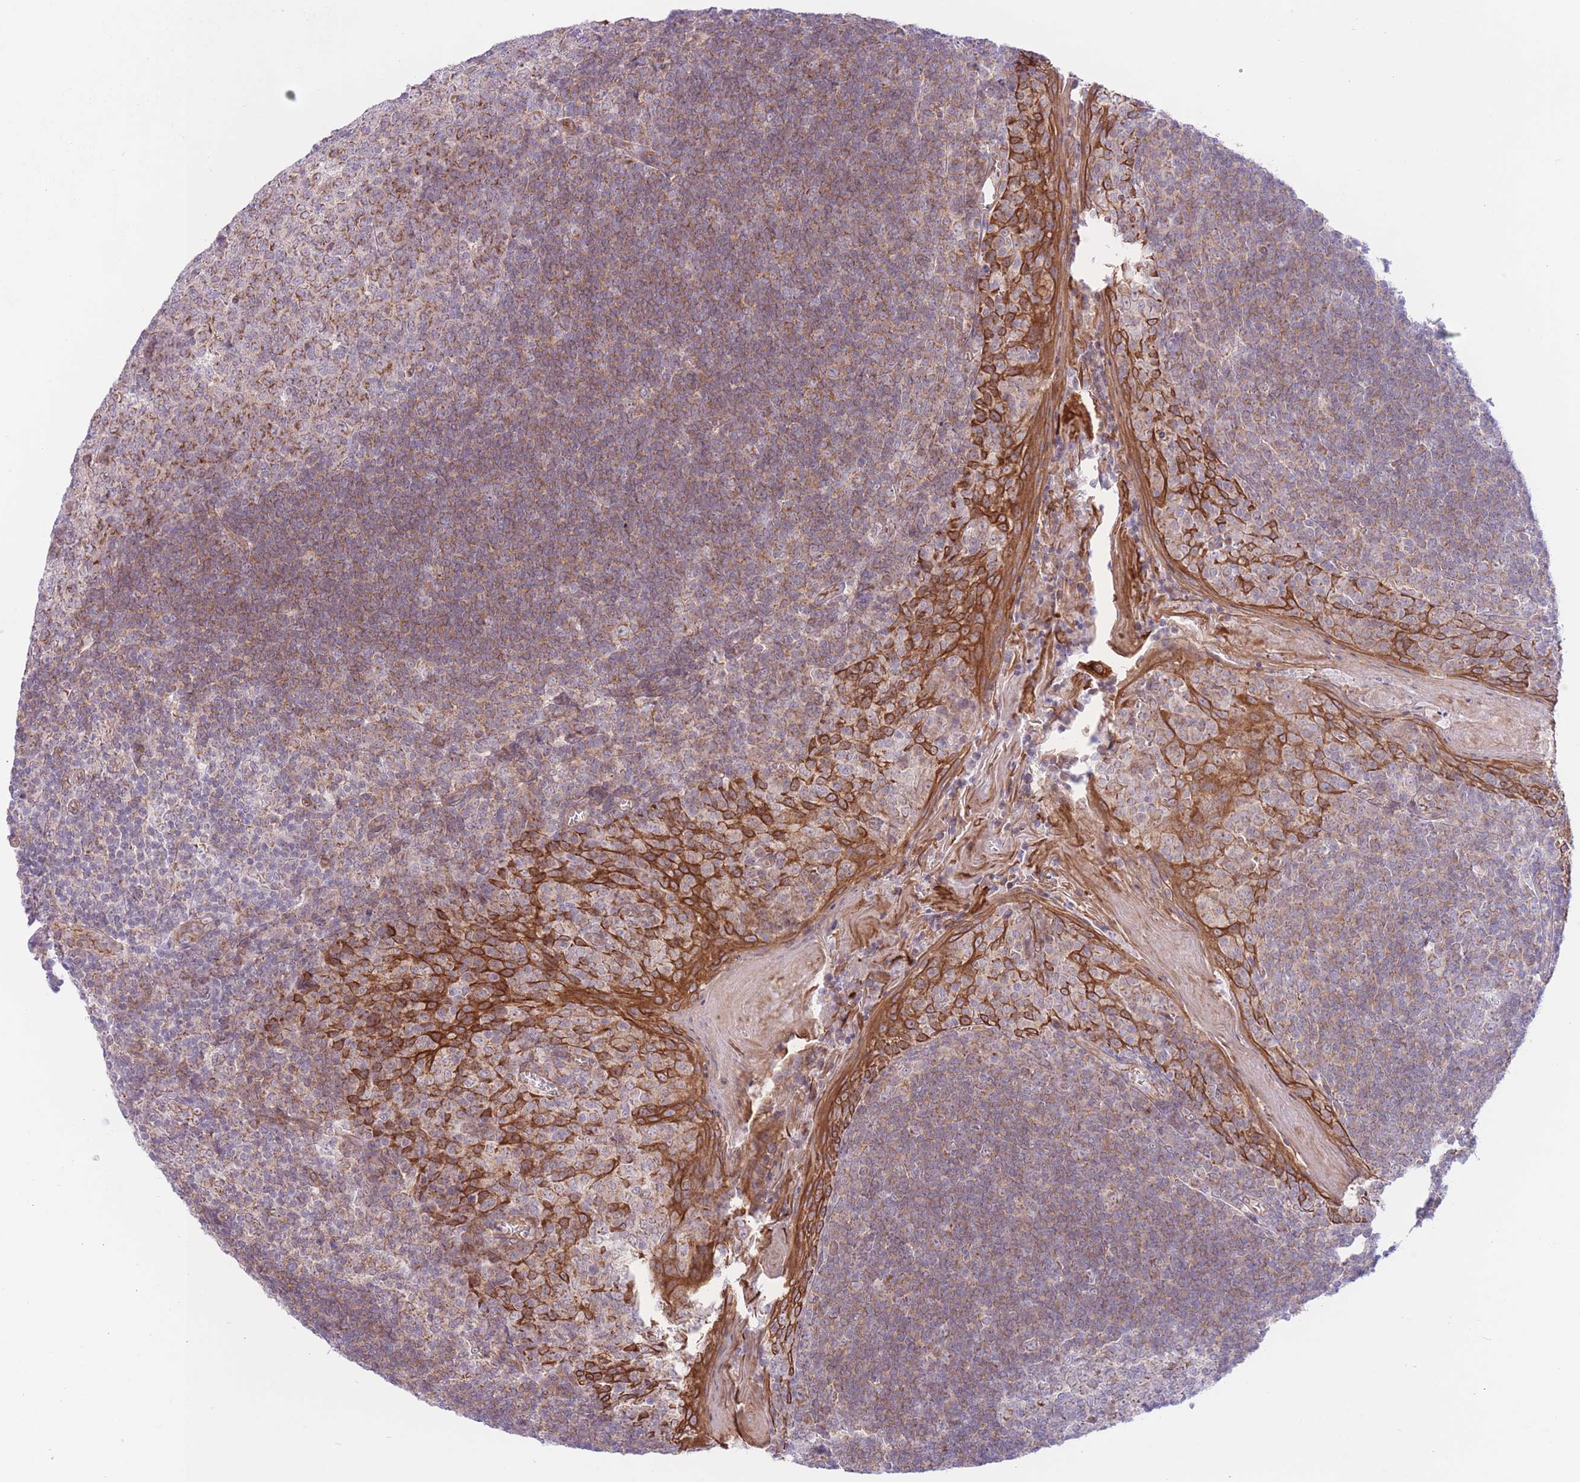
{"staining": {"intensity": "moderate", "quantity": "25%-75%", "location": "cytoplasmic/membranous"}, "tissue": "tonsil", "cell_type": "Germinal center cells", "image_type": "normal", "snomed": [{"axis": "morphology", "description": "Normal tissue, NOS"}, {"axis": "topography", "description": "Tonsil"}], "caption": "Moderate cytoplasmic/membranous staining for a protein is identified in approximately 25%-75% of germinal center cells of unremarkable tonsil using immunohistochemistry.", "gene": "MRPS31", "patient": {"sex": "male", "age": 27}}